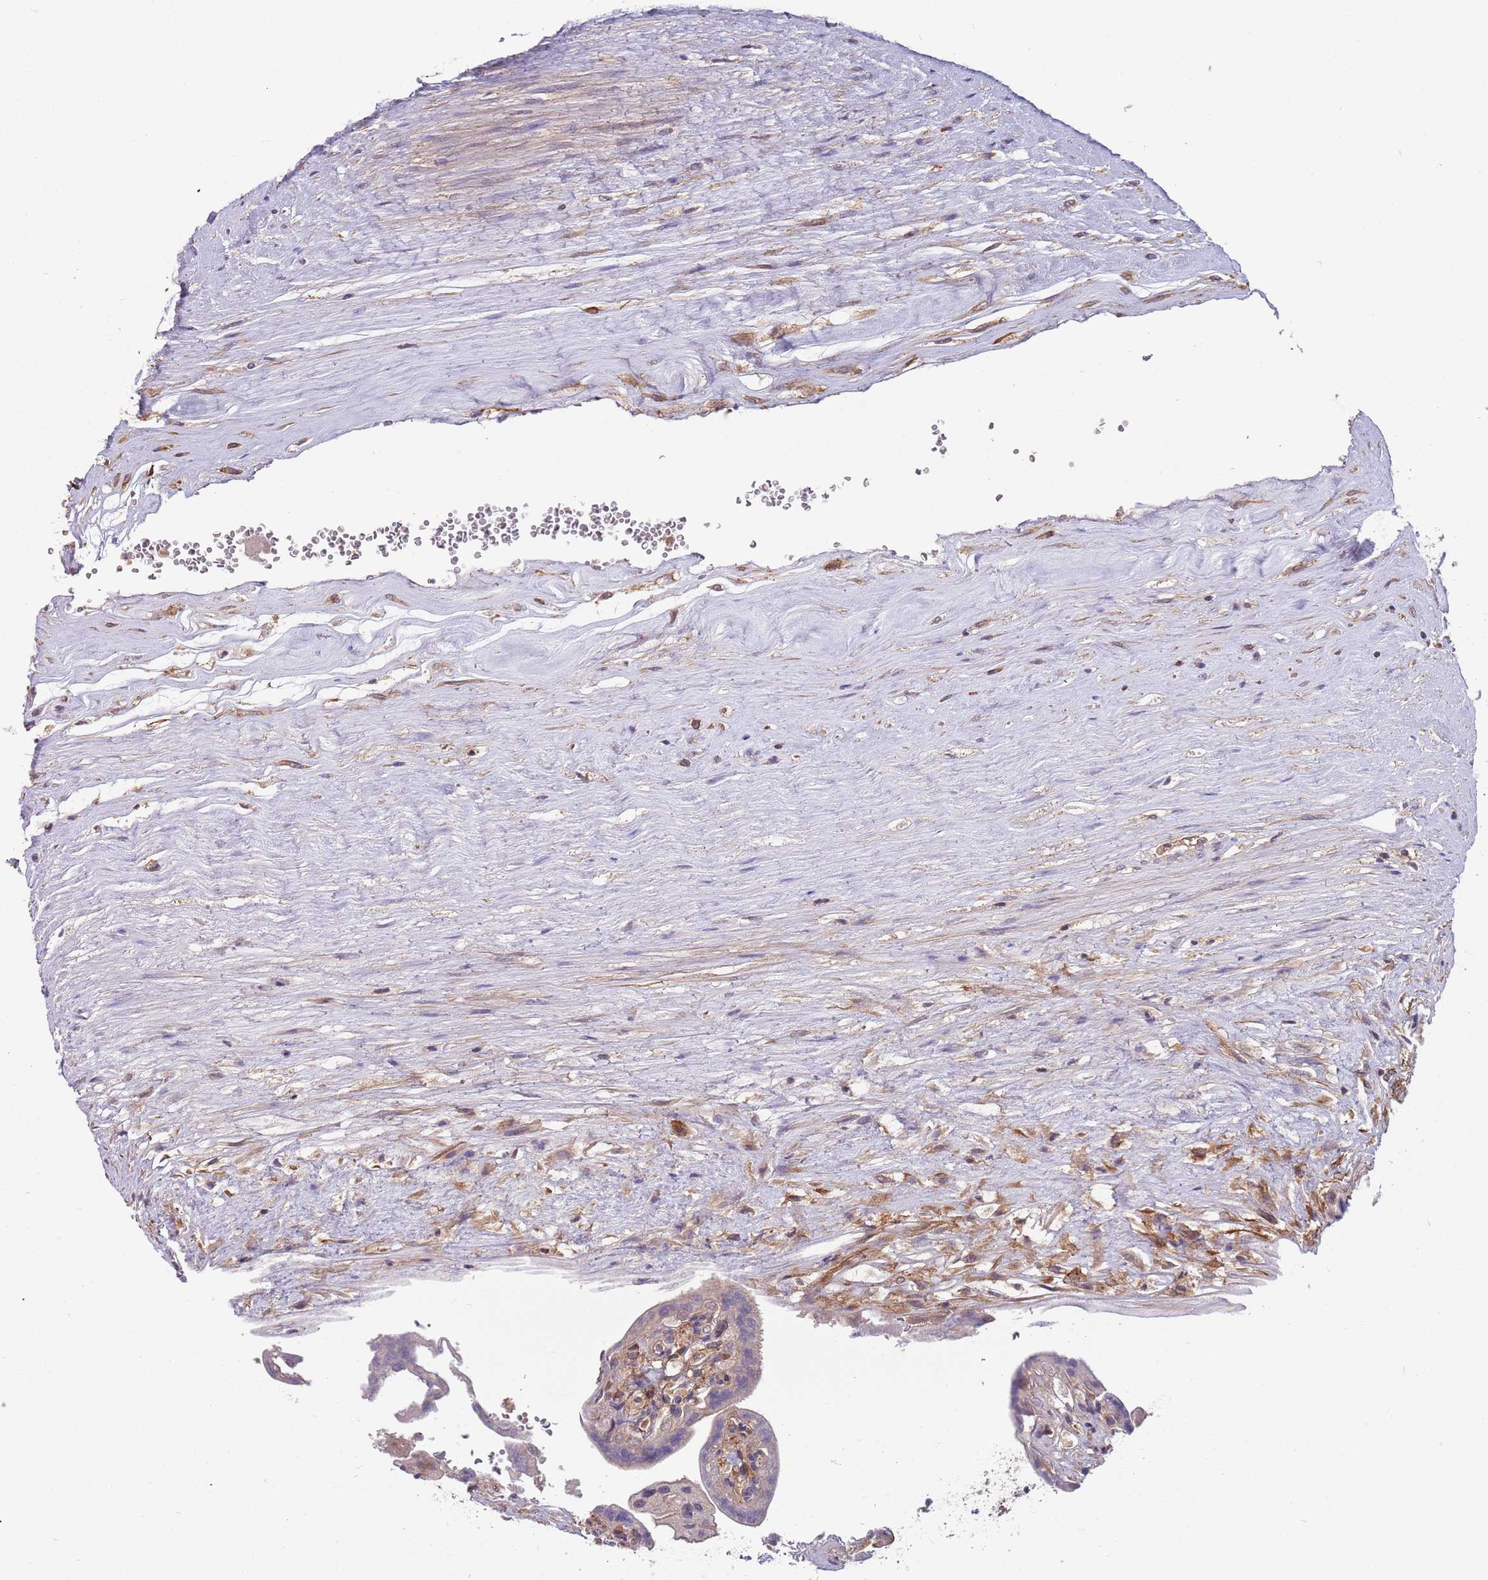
{"staining": {"intensity": "strong", "quantity": "25%-75%", "location": "cytoplasmic/membranous"}, "tissue": "placenta", "cell_type": "Trophoblastic cells", "image_type": "normal", "snomed": [{"axis": "morphology", "description": "Normal tissue, NOS"}, {"axis": "topography", "description": "Placenta"}], "caption": "Strong cytoplasmic/membranous protein staining is identified in about 25%-75% of trophoblastic cells in placenta.", "gene": "GSDMD", "patient": {"sex": "female", "age": 37}}